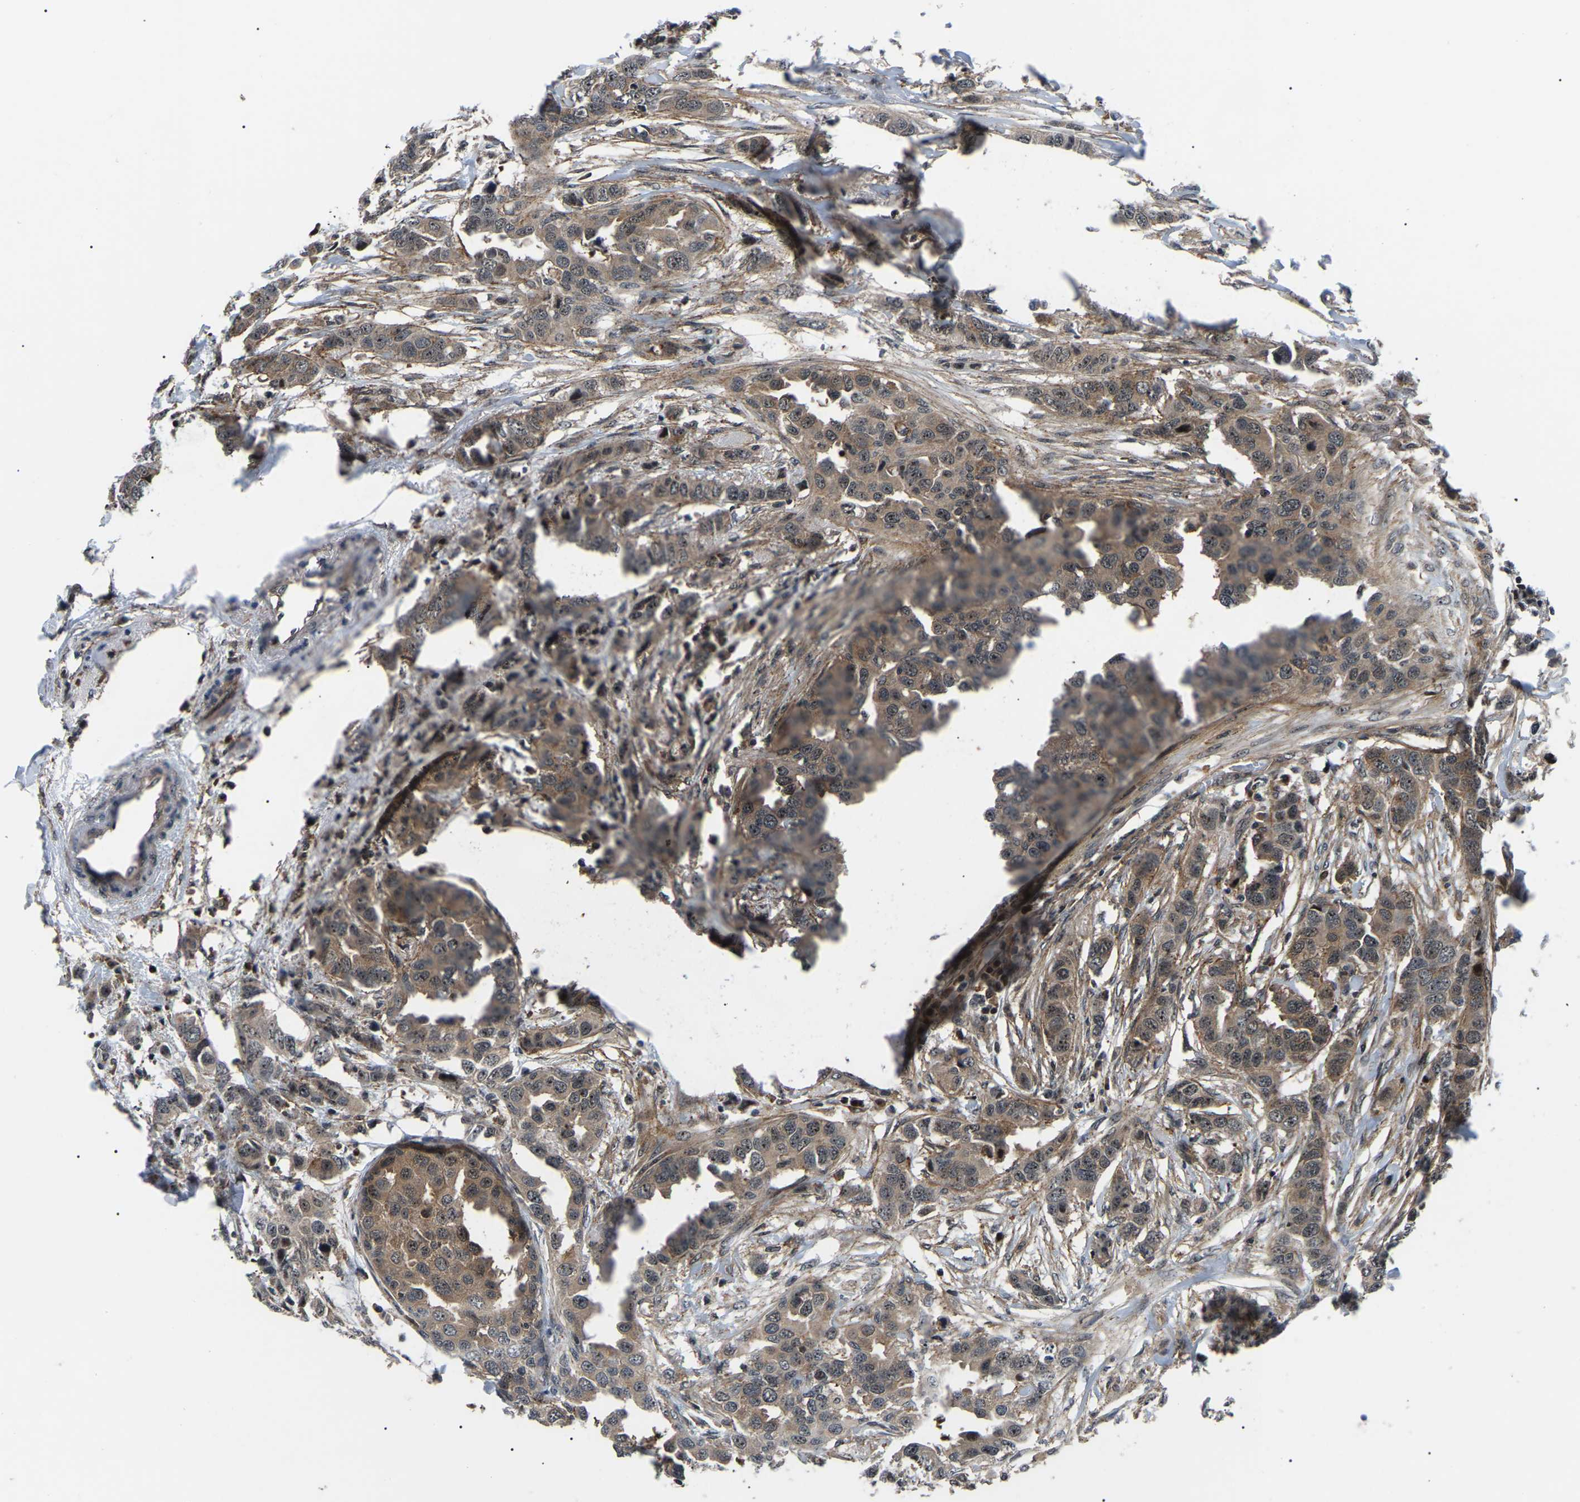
{"staining": {"intensity": "moderate", "quantity": ">75%", "location": "cytoplasmic/membranous"}, "tissue": "breast cancer", "cell_type": "Tumor cells", "image_type": "cancer", "snomed": [{"axis": "morphology", "description": "Duct carcinoma"}, {"axis": "topography", "description": "Breast"}], "caption": "The photomicrograph displays staining of breast cancer (invasive ductal carcinoma), revealing moderate cytoplasmic/membranous protein staining (brown color) within tumor cells.", "gene": "RRP1B", "patient": {"sex": "female", "age": 50}}